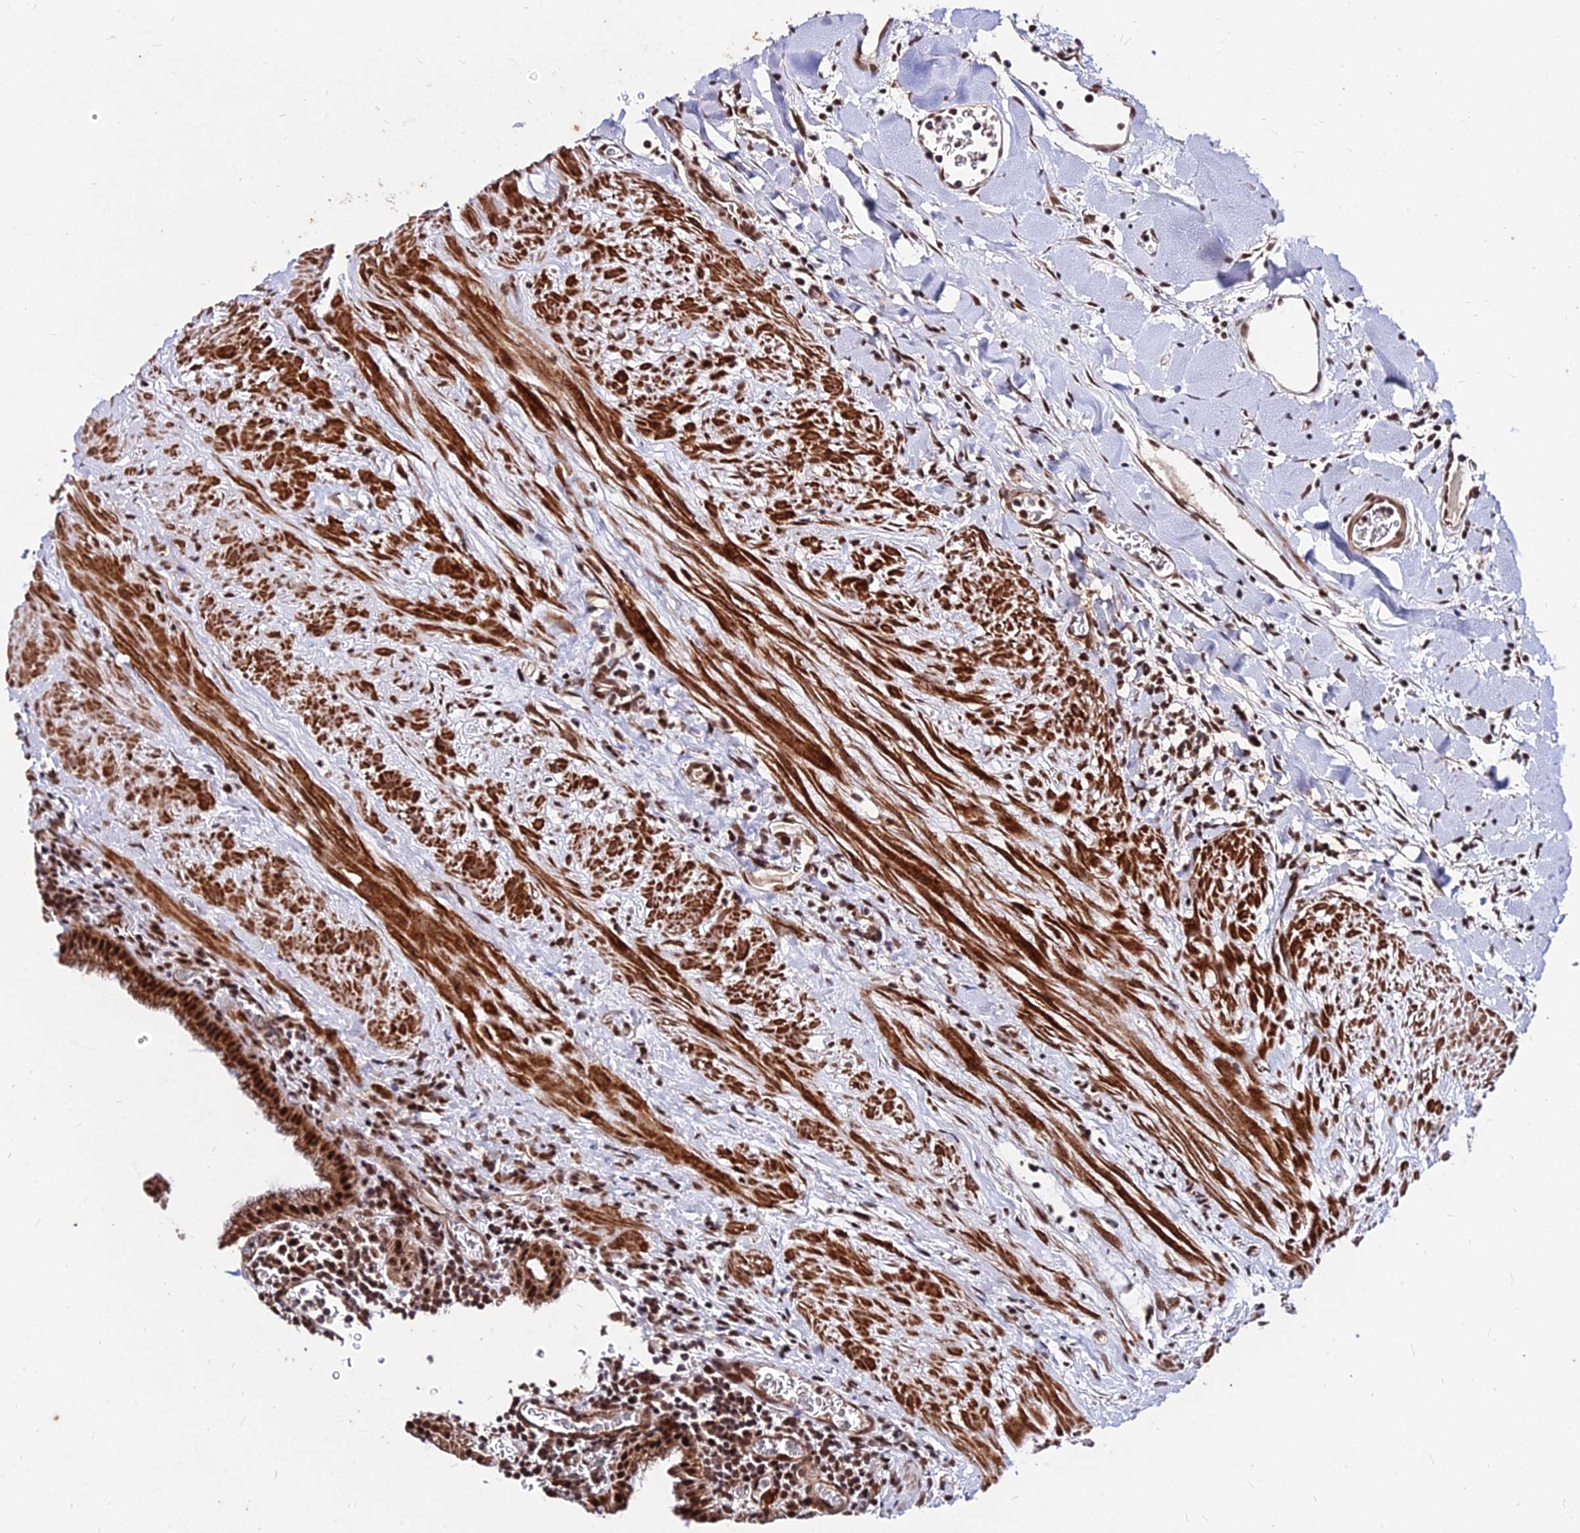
{"staining": {"intensity": "strong", "quantity": ">75%", "location": "nuclear"}, "tissue": "gallbladder", "cell_type": "Glandular cells", "image_type": "normal", "snomed": [{"axis": "morphology", "description": "Normal tissue, NOS"}, {"axis": "topography", "description": "Gallbladder"}], "caption": "Immunohistochemical staining of normal human gallbladder shows strong nuclear protein staining in about >75% of glandular cells.", "gene": "ZBED4", "patient": {"sex": "male", "age": 78}}